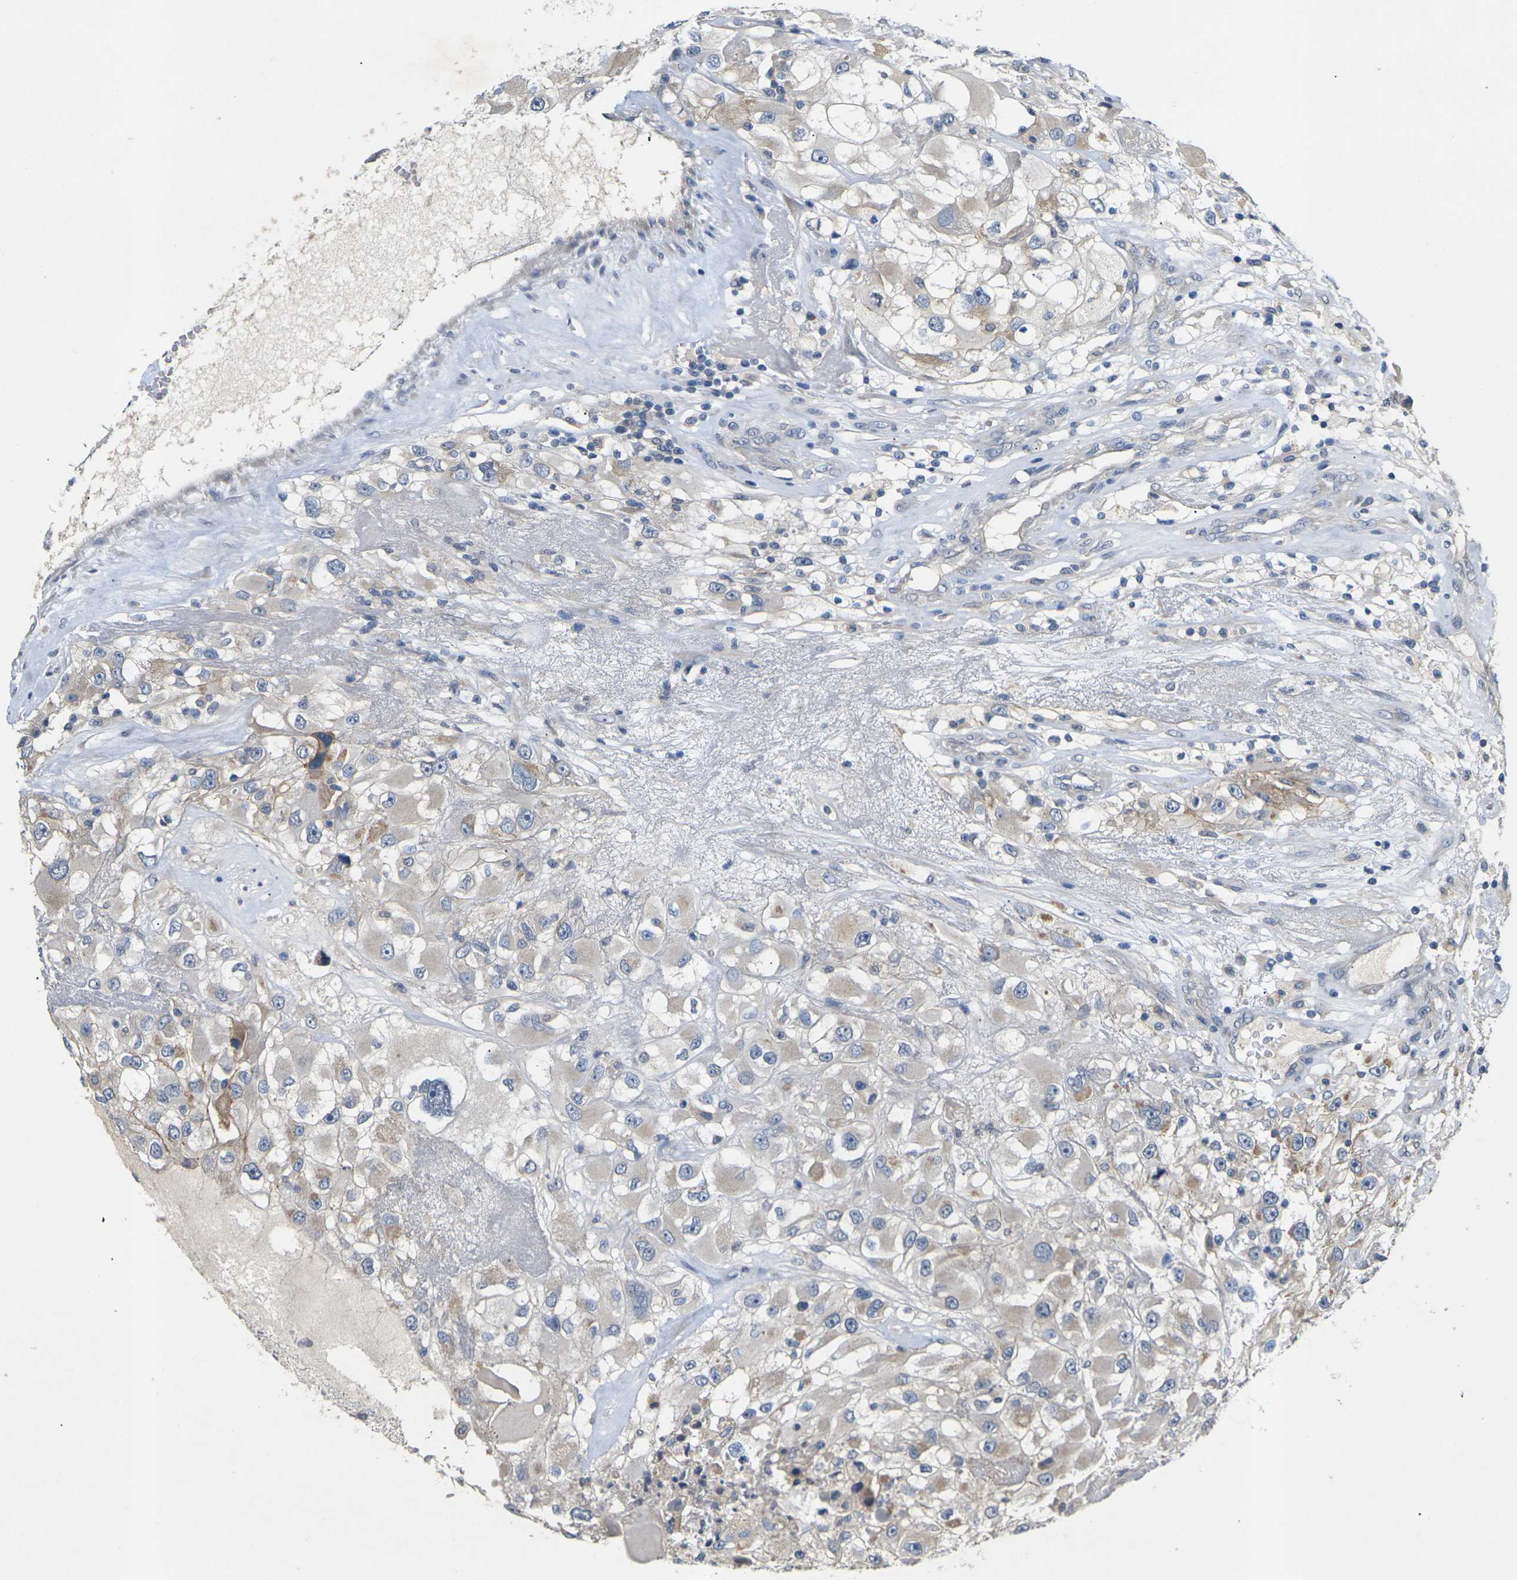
{"staining": {"intensity": "weak", "quantity": ">75%", "location": "cytoplasmic/membranous"}, "tissue": "renal cancer", "cell_type": "Tumor cells", "image_type": "cancer", "snomed": [{"axis": "morphology", "description": "Adenocarcinoma, NOS"}, {"axis": "topography", "description": "Kidney"}], "caption": "Protein staining demonstrates weak cytoplasmic/membranous staining in about >75% of tumor cells in adenocarcinoma (renal).", "gene": "SLC2A2", "patient": {"sex": "female", "age": 52}}